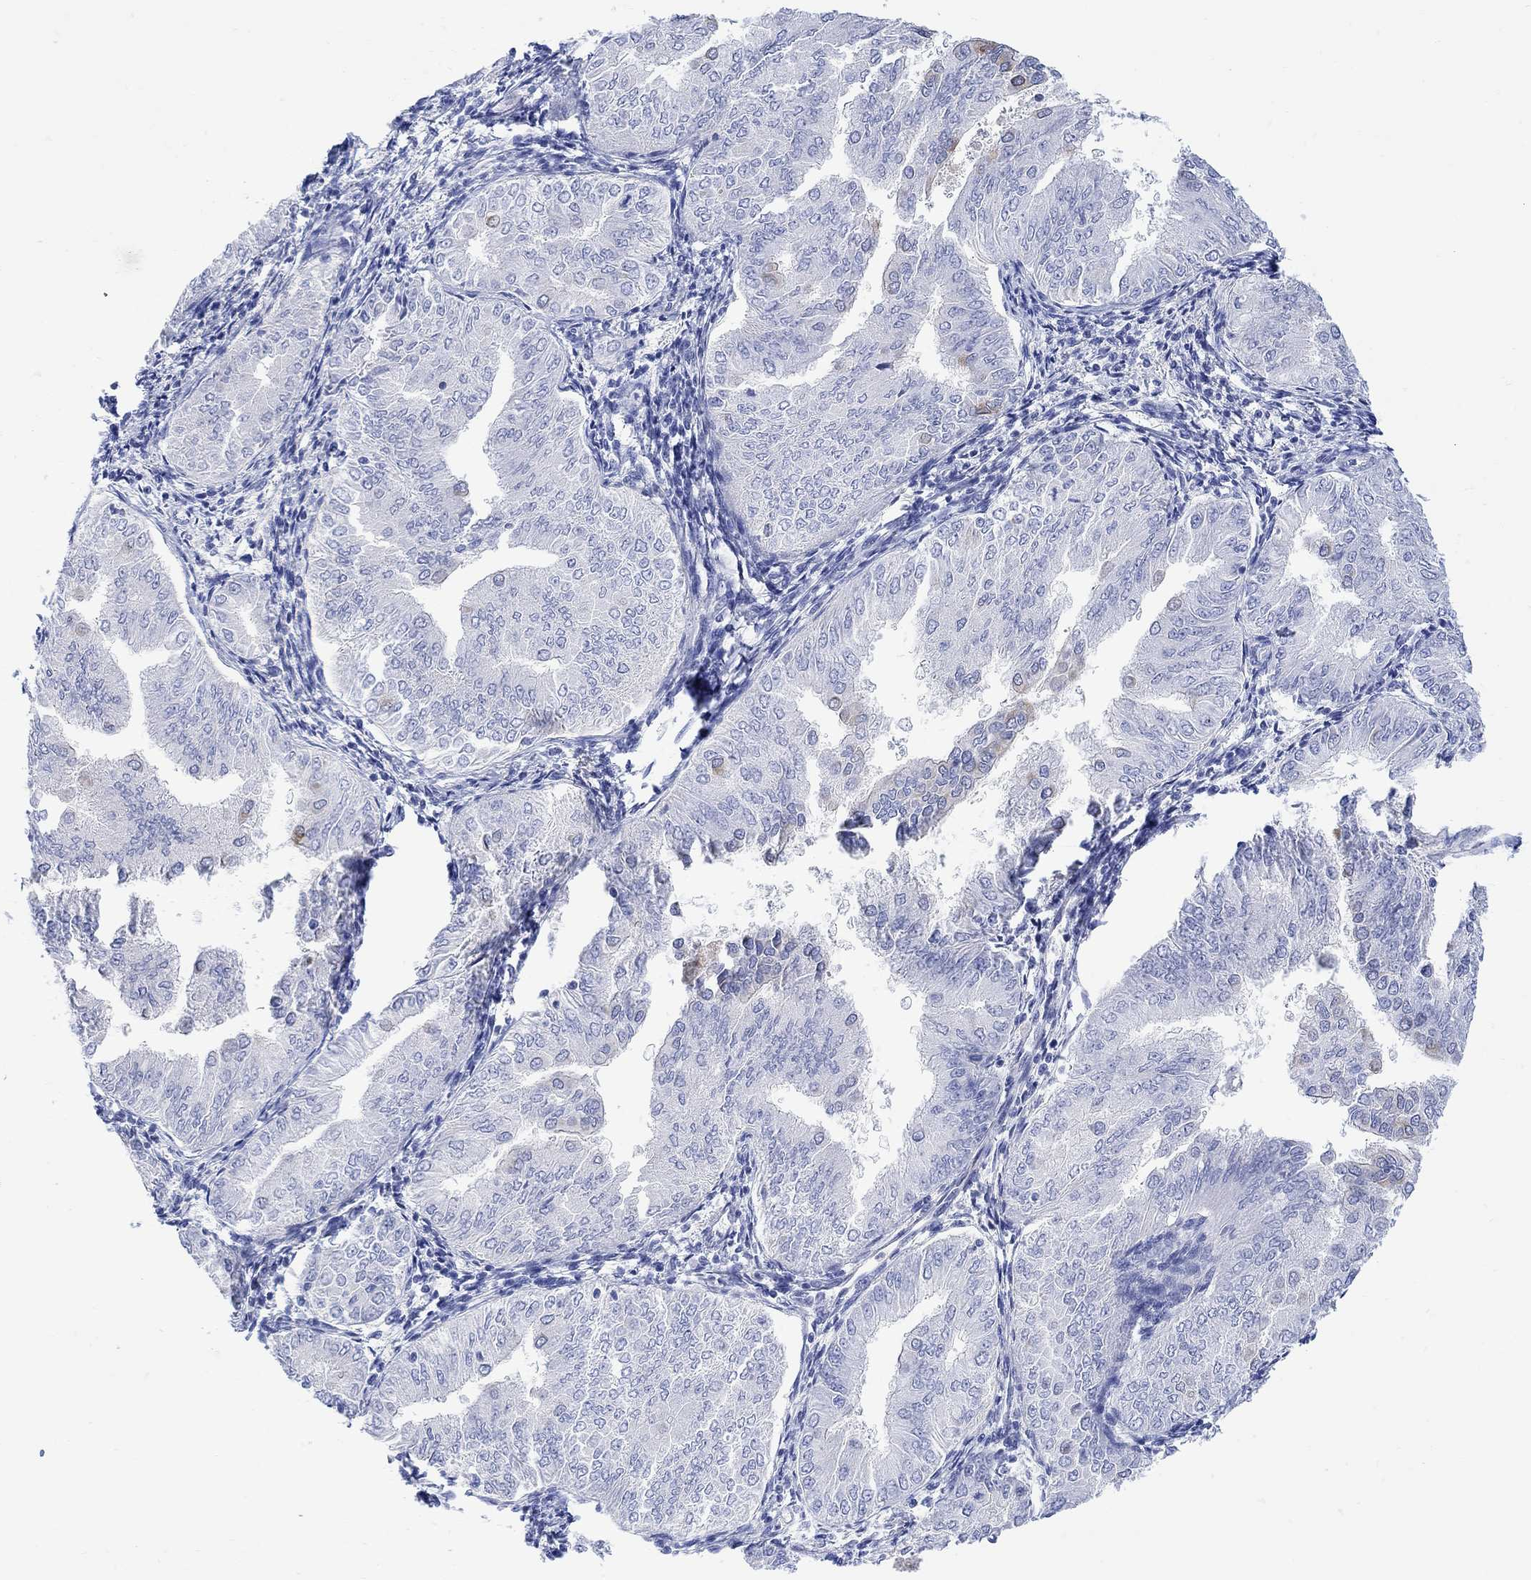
{"staining": {"intensity": "negative", "quantity": "none", "location": "none"}, "tissue": "endometrial cancer", "cell_type": "Tumor cells", "image_type": "cancer", "snomed": [{"axis": "morphology", "description": "Adenocarcinoma, NOS"}, {"axis": "topography", "description": "Endometrium"}], "caption": "Immunohistochemistry (IHC) histopathology image of human endometrial adenocarcinoma stained for a protein (brown), which displays no positivity in tumor cells. Brightfield microscopy of immunohistochemistry (IHC) stained with DAB (brown) and hematoxylin (blue), captured at high magnification.", "gene": "MYL1", "patient": {"sex": "female", "age": 53}}